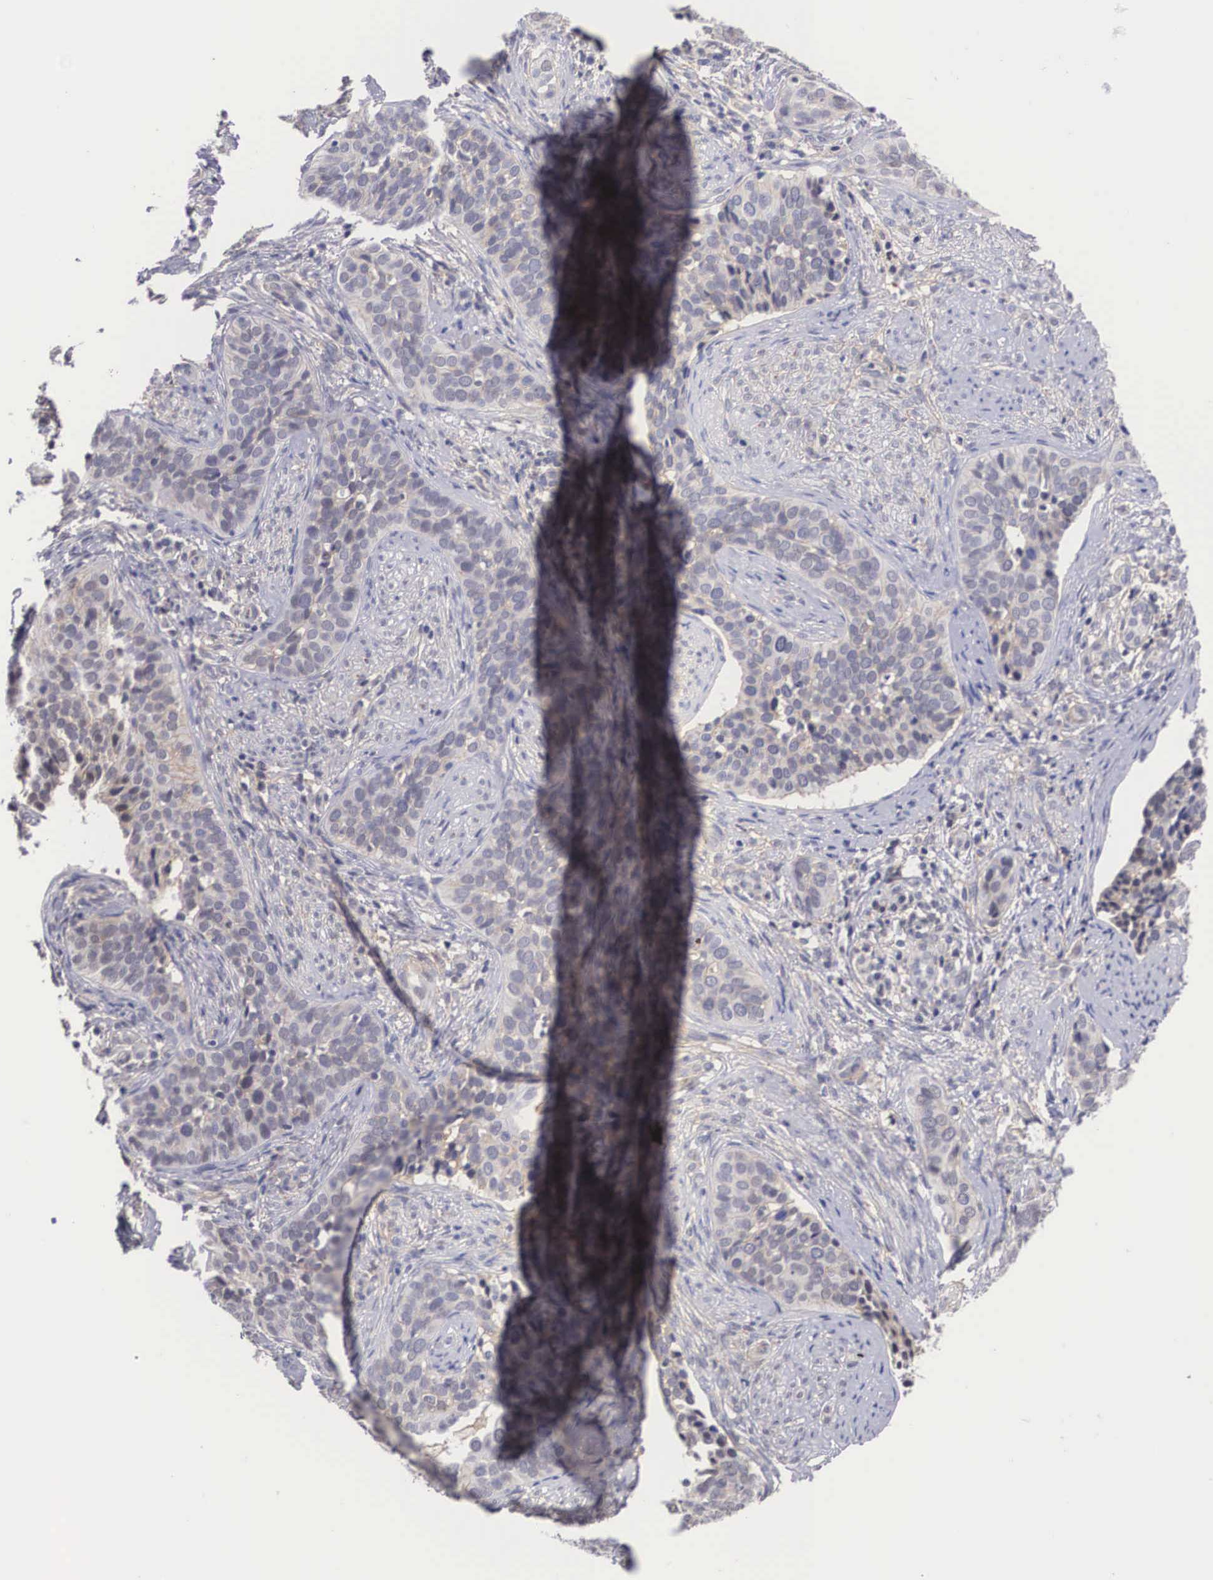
{"staining": {"intensity": "weak", "quantity": "<25%", "location": "cytoplasmic/membranous"}, "tissue": "cervical cancer", "cell_type": "Tumor cells", "image_type": "cancer", "snomed": [{"axis": "morphology", "description": "Squamous cell carcinoma, NOS"}, {"axis": "topography", "description": "Cervix"}], "caption": "Tumor cells are negative for protein expression in human cervical squamous cell carcinoma.", "gene": "NR4A2", "patient": {"sex": "female", "age": 31}}